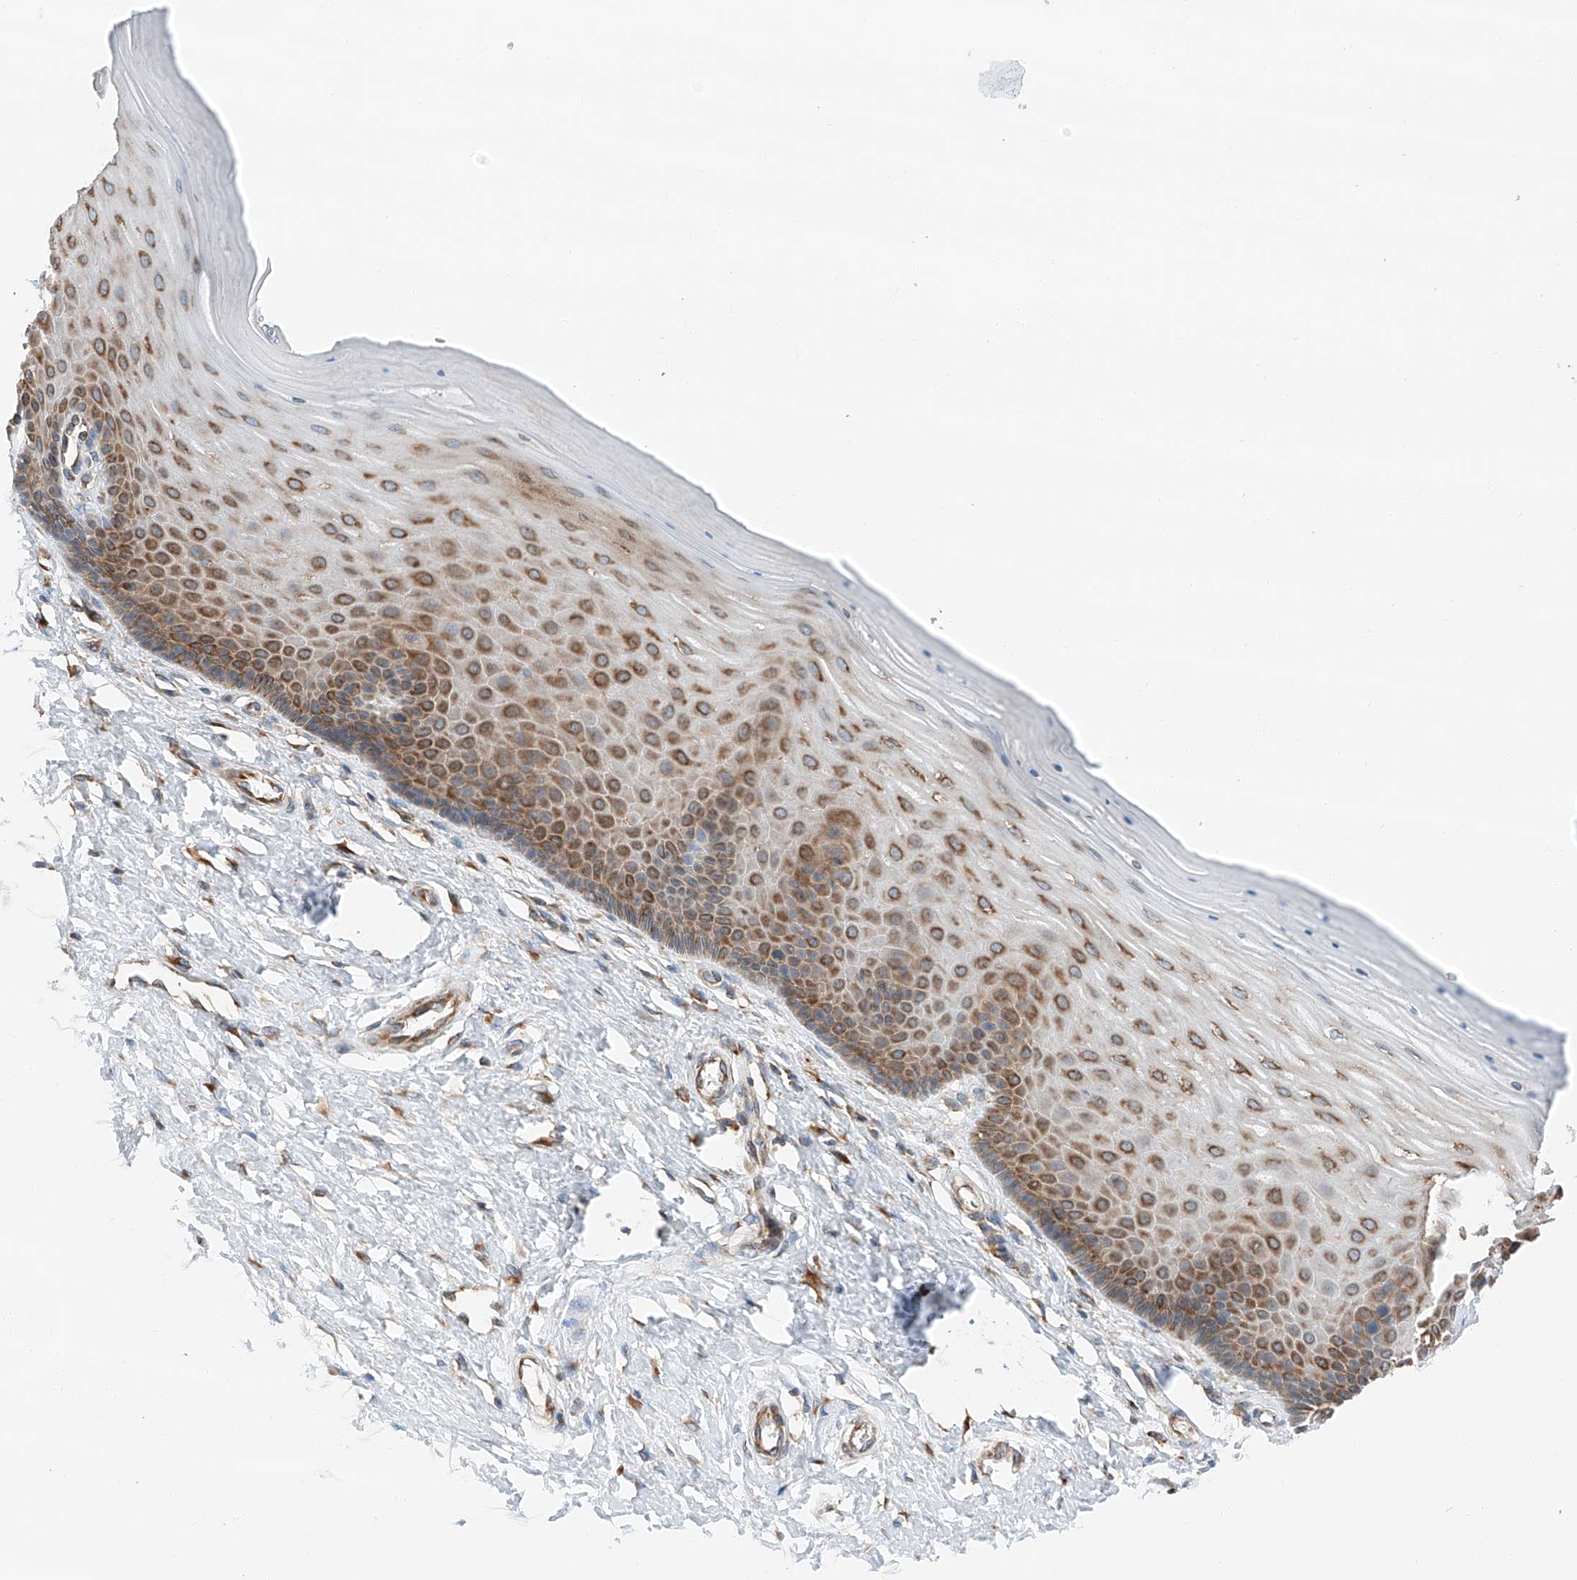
{"staining": {"intensity": "moderate", "quantity": "25%-75%", "location": "cytoplasmic/membranous"}, "tissue": "cervix", "cell_type": "Glandular cells", "image_type": "normal", "snomed": [{"axis": "morphology", "description": "Normal tissue, NOS"}, {"axis": "topography", "description": "Cervix"}], "caption": "Immunohistochemical staining of benign human cervix exhibits 25%-75% levels of moderate cytoplasmic/membranous protein expression in about 25%-75% of glandular cells.", "gene": "ZC3H15", "patient": {"sex": "female", "age": 55}}